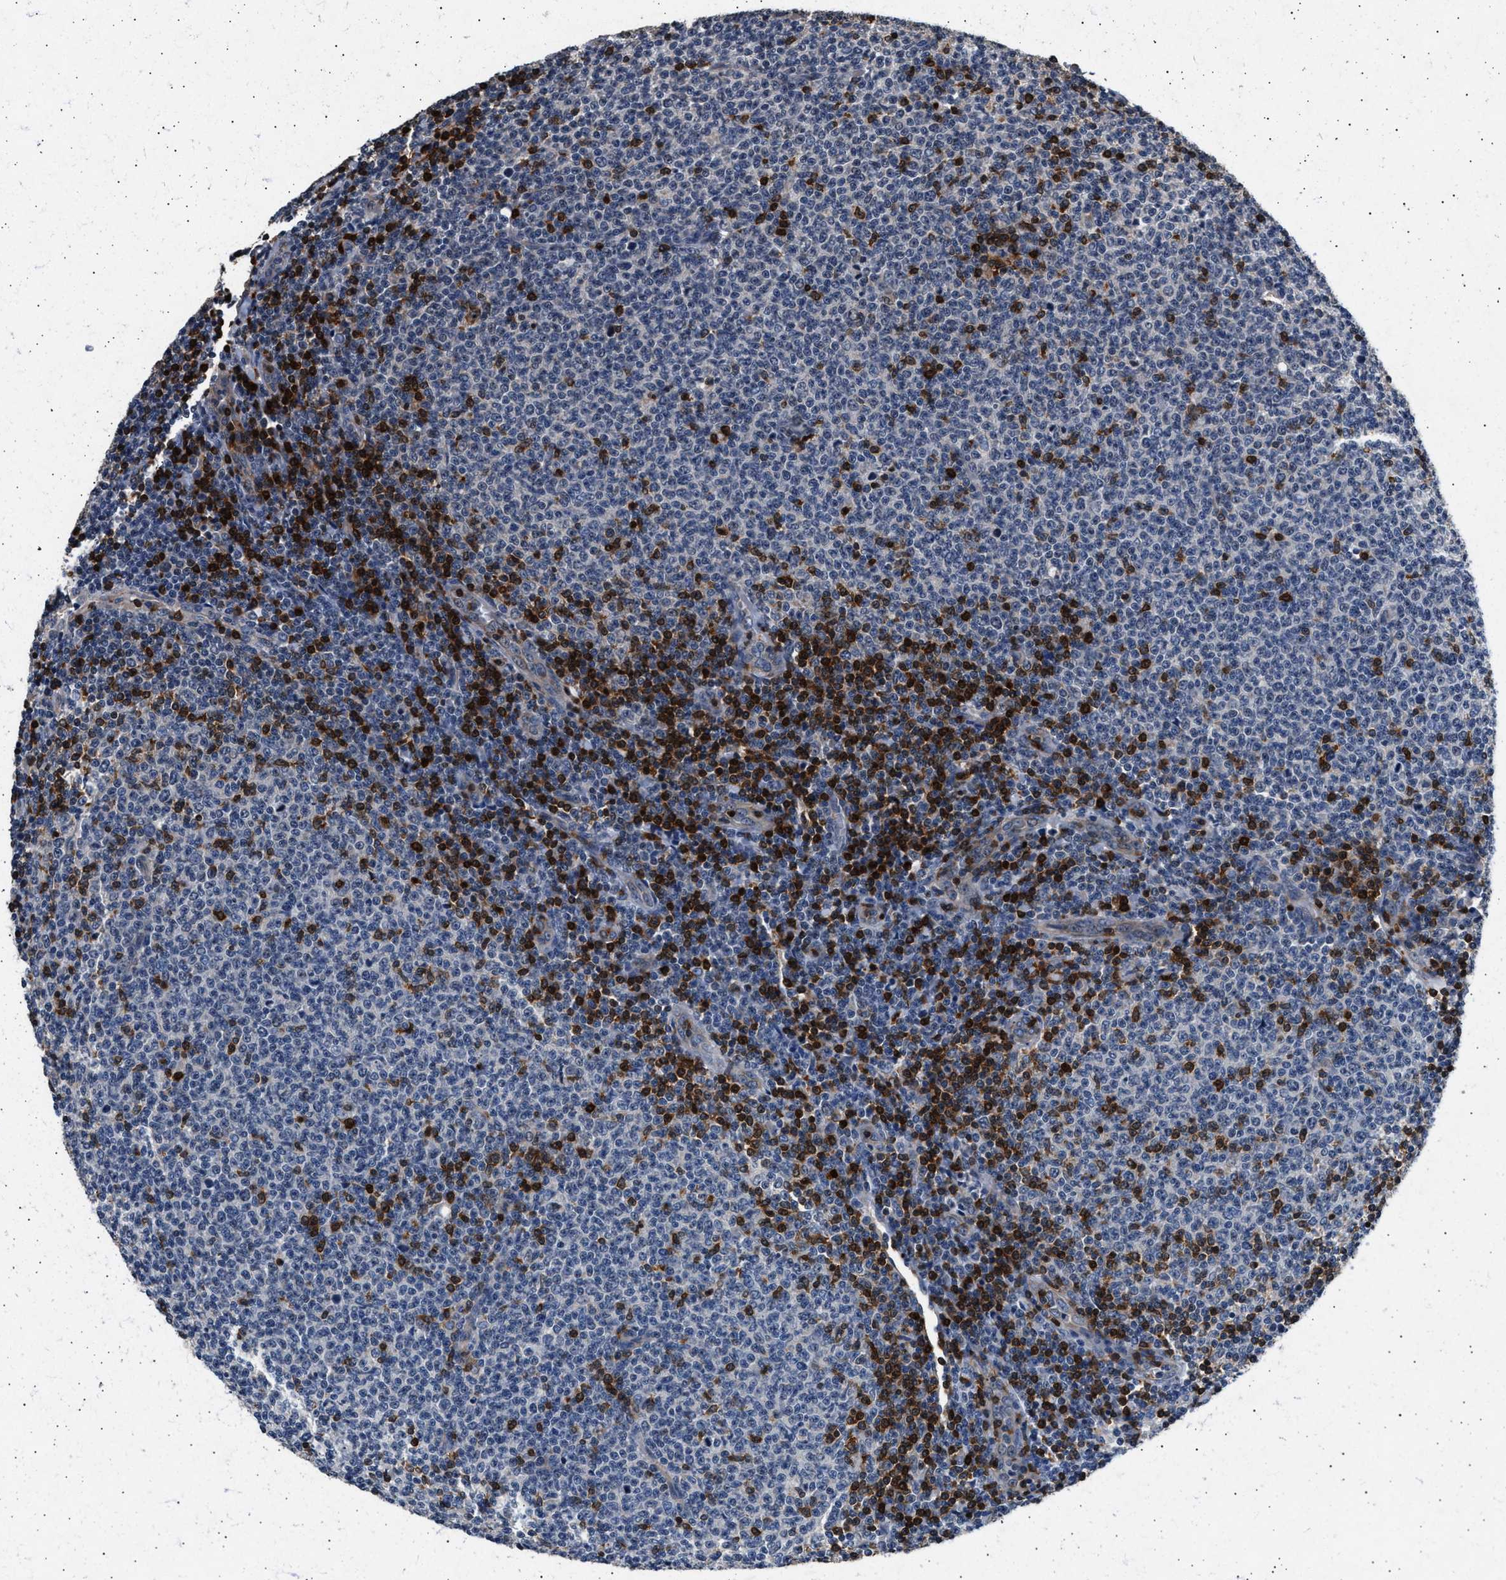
{"staining": {"intensity": "negative", "quantity": "none", "location": "none"}, "tissue": "lymphoma", "cell_type": "Tumor cells", "image_type": "cancer", "snomed": [{"axis": "morphology", "description": "Malignant lymphoma, non-Hodgkin's type, Low grade"}, {"axis": "topography", "description": "Lymph node"}], "caption": "Human malignant lymphoma, non-Hodgkin's type (low-grade) stained for a protein using IHC displays no expression in tumor cells.", "gene": "GRAP2", "patient": {"sex": "male", "age": 66}}